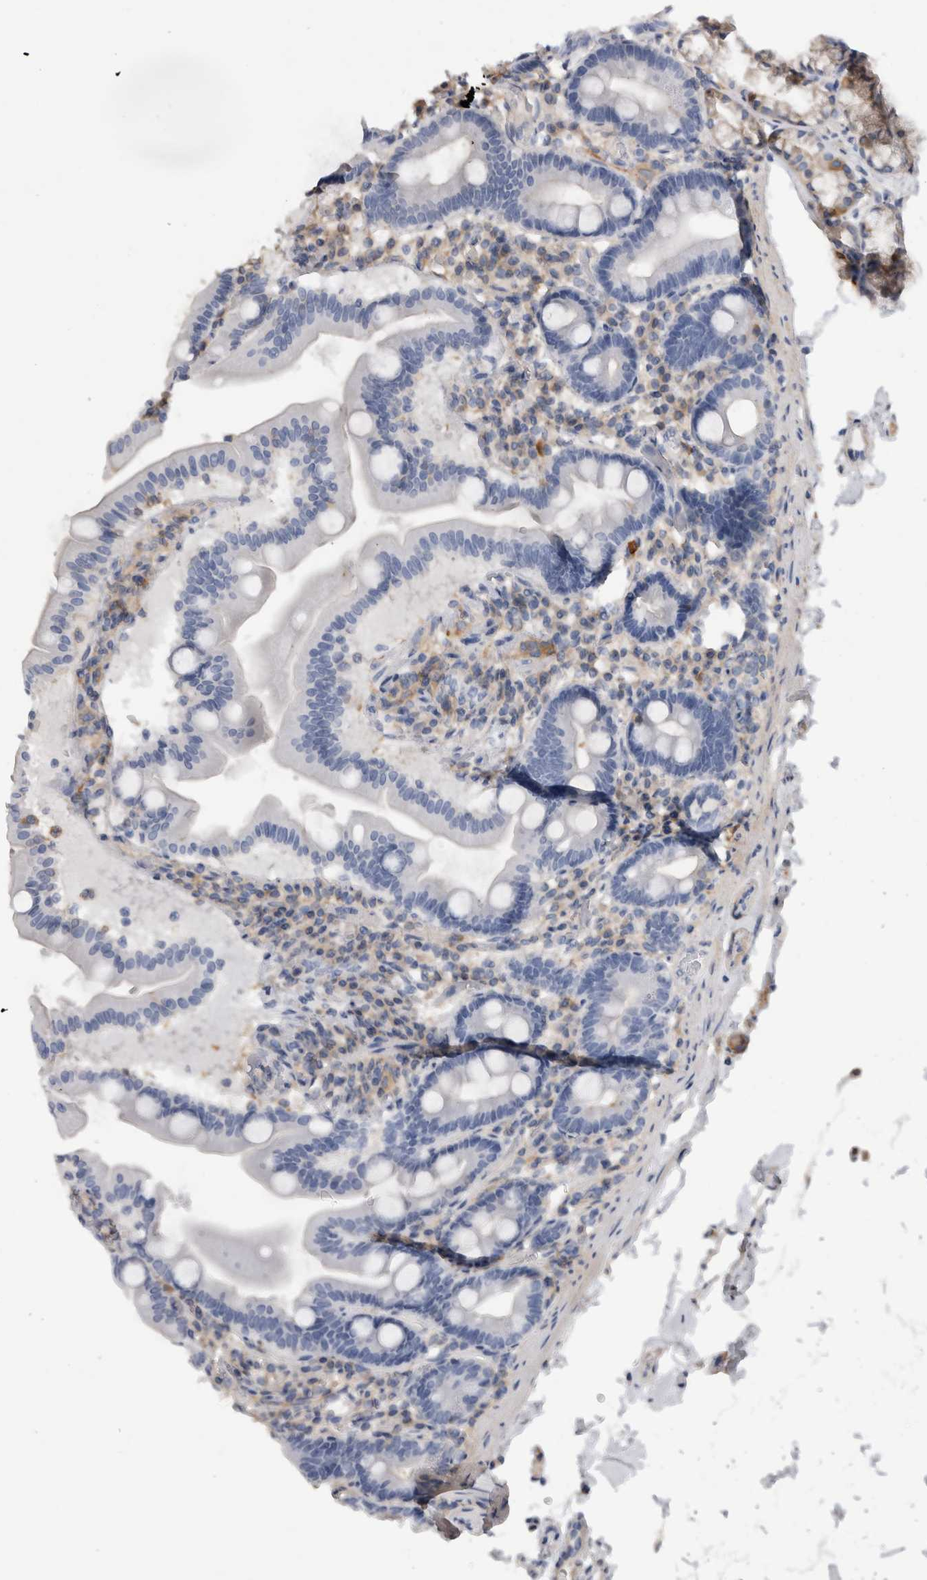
{"staining": {"intensity": "negative", "quantity": "none", "location": "none"}, "tissue": "duodenum", "cell_type": "Glandular cells", "image_type": "normal", "snomed": [{"axis": "morphology", "description": "Normal tissue, NOS"}, {"axis": "topography", "description": "Duodenum"}], "caption": "A high-resolution histopathology image shows IHC staining of benign duodenum, which exhibits no significant positivity in glandular cells.", "gene": "SCRN1", "patient": {"sex": "male", "age": 54}}